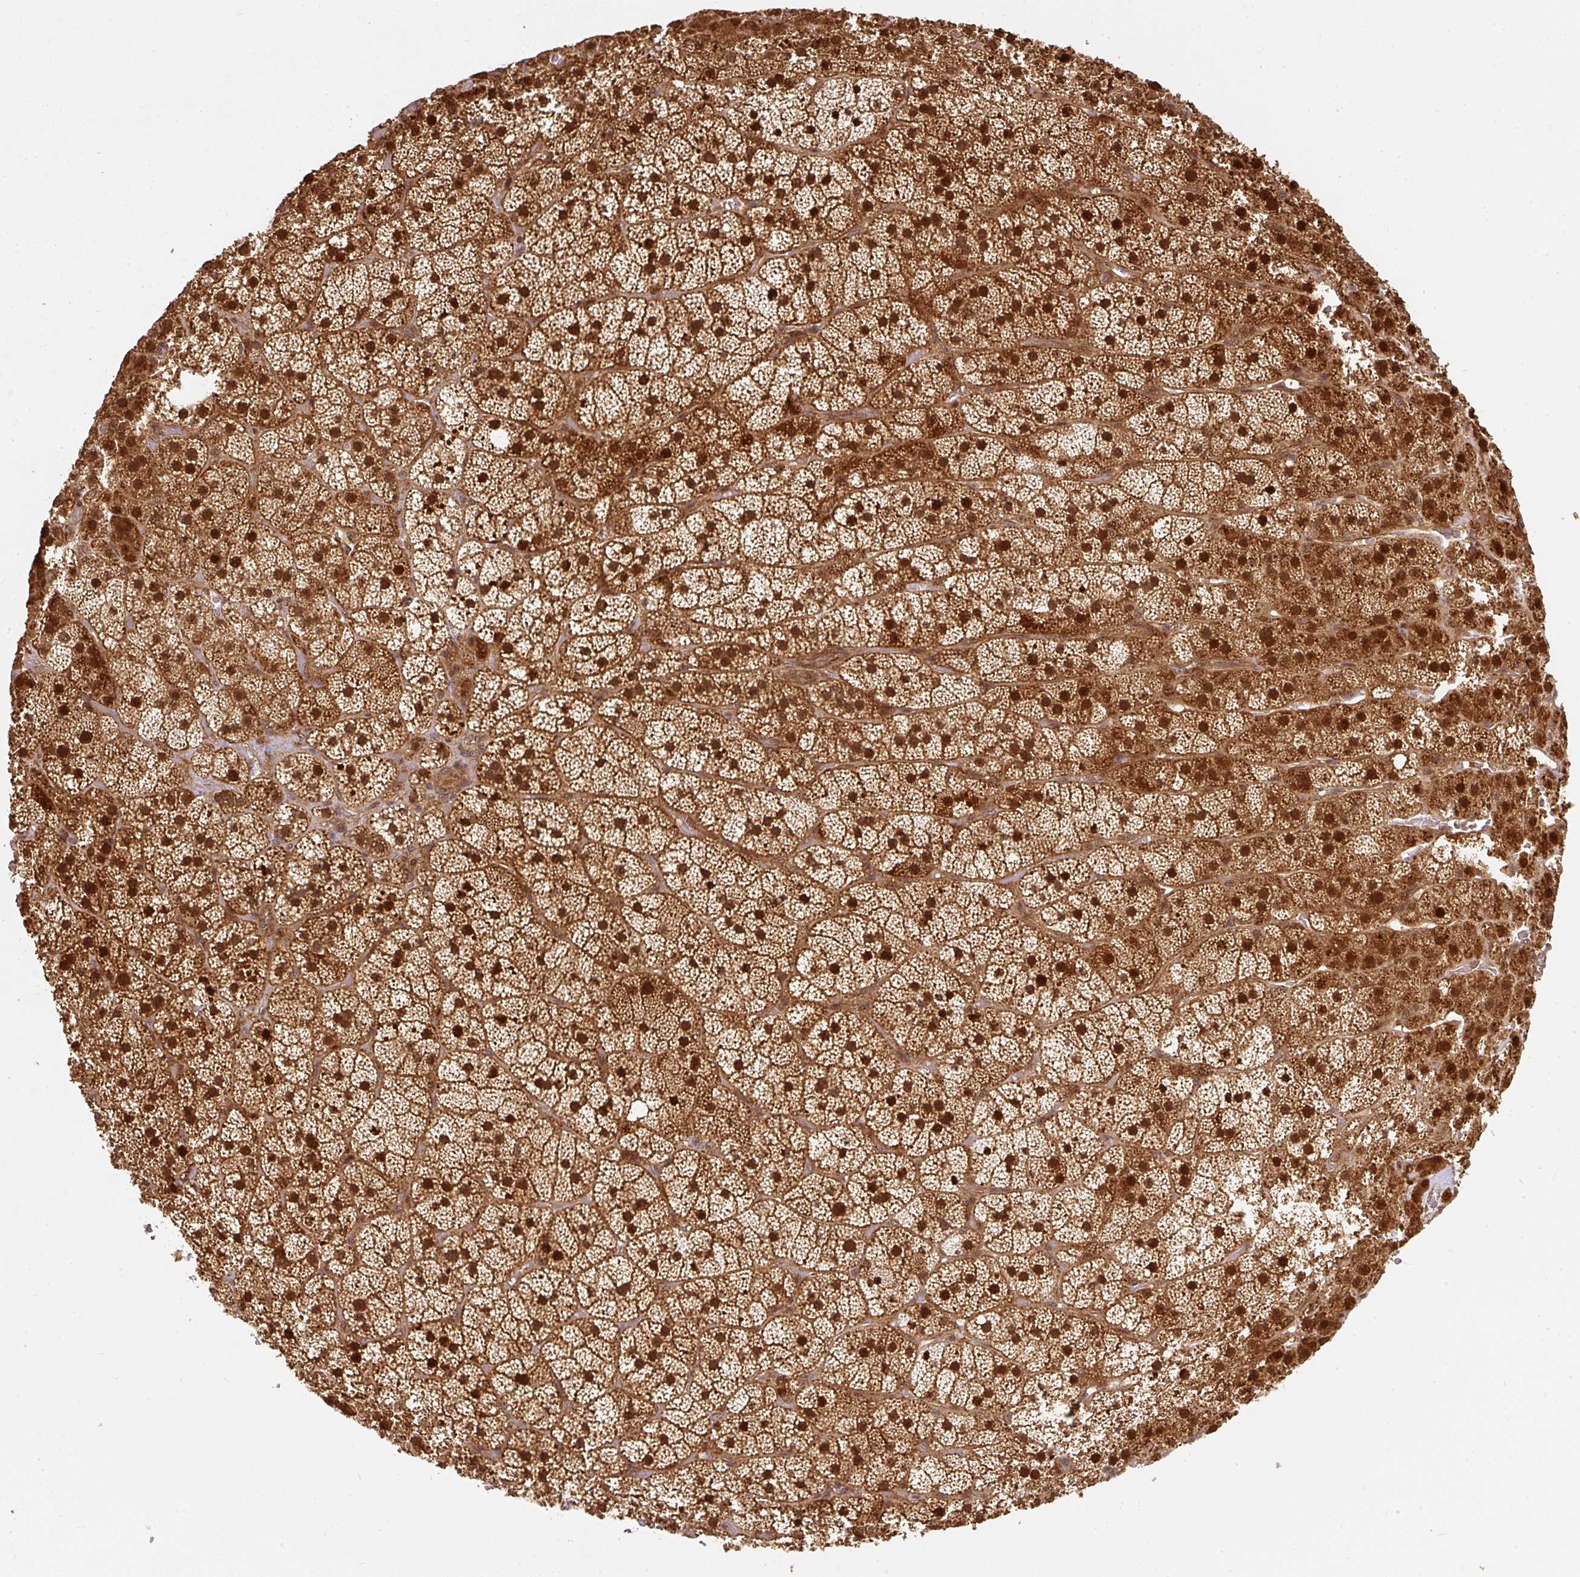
{"staining": {"intensity": "strong", "quantity": ">75%", "location": "cytoplasmic/membranous,nuclear"}, "tissue": "adrenal gland", "cell_type": "Glandular cells", "image_type": "normal", "snomed": [{"axis": "morphology", "description": "Normal tissue, NOS"}, {"axis": "topography", "description": "Adrenal gland"}], "caption": "Immunohistochemical staining of unremarkable human adrenal gland displays high levels of strong cytoplasmic/membranous,nuclear expression in approximately >75% of glandular cells.", "gene": "PSMD1", "patient": {"sex": "male", "age": 57}}